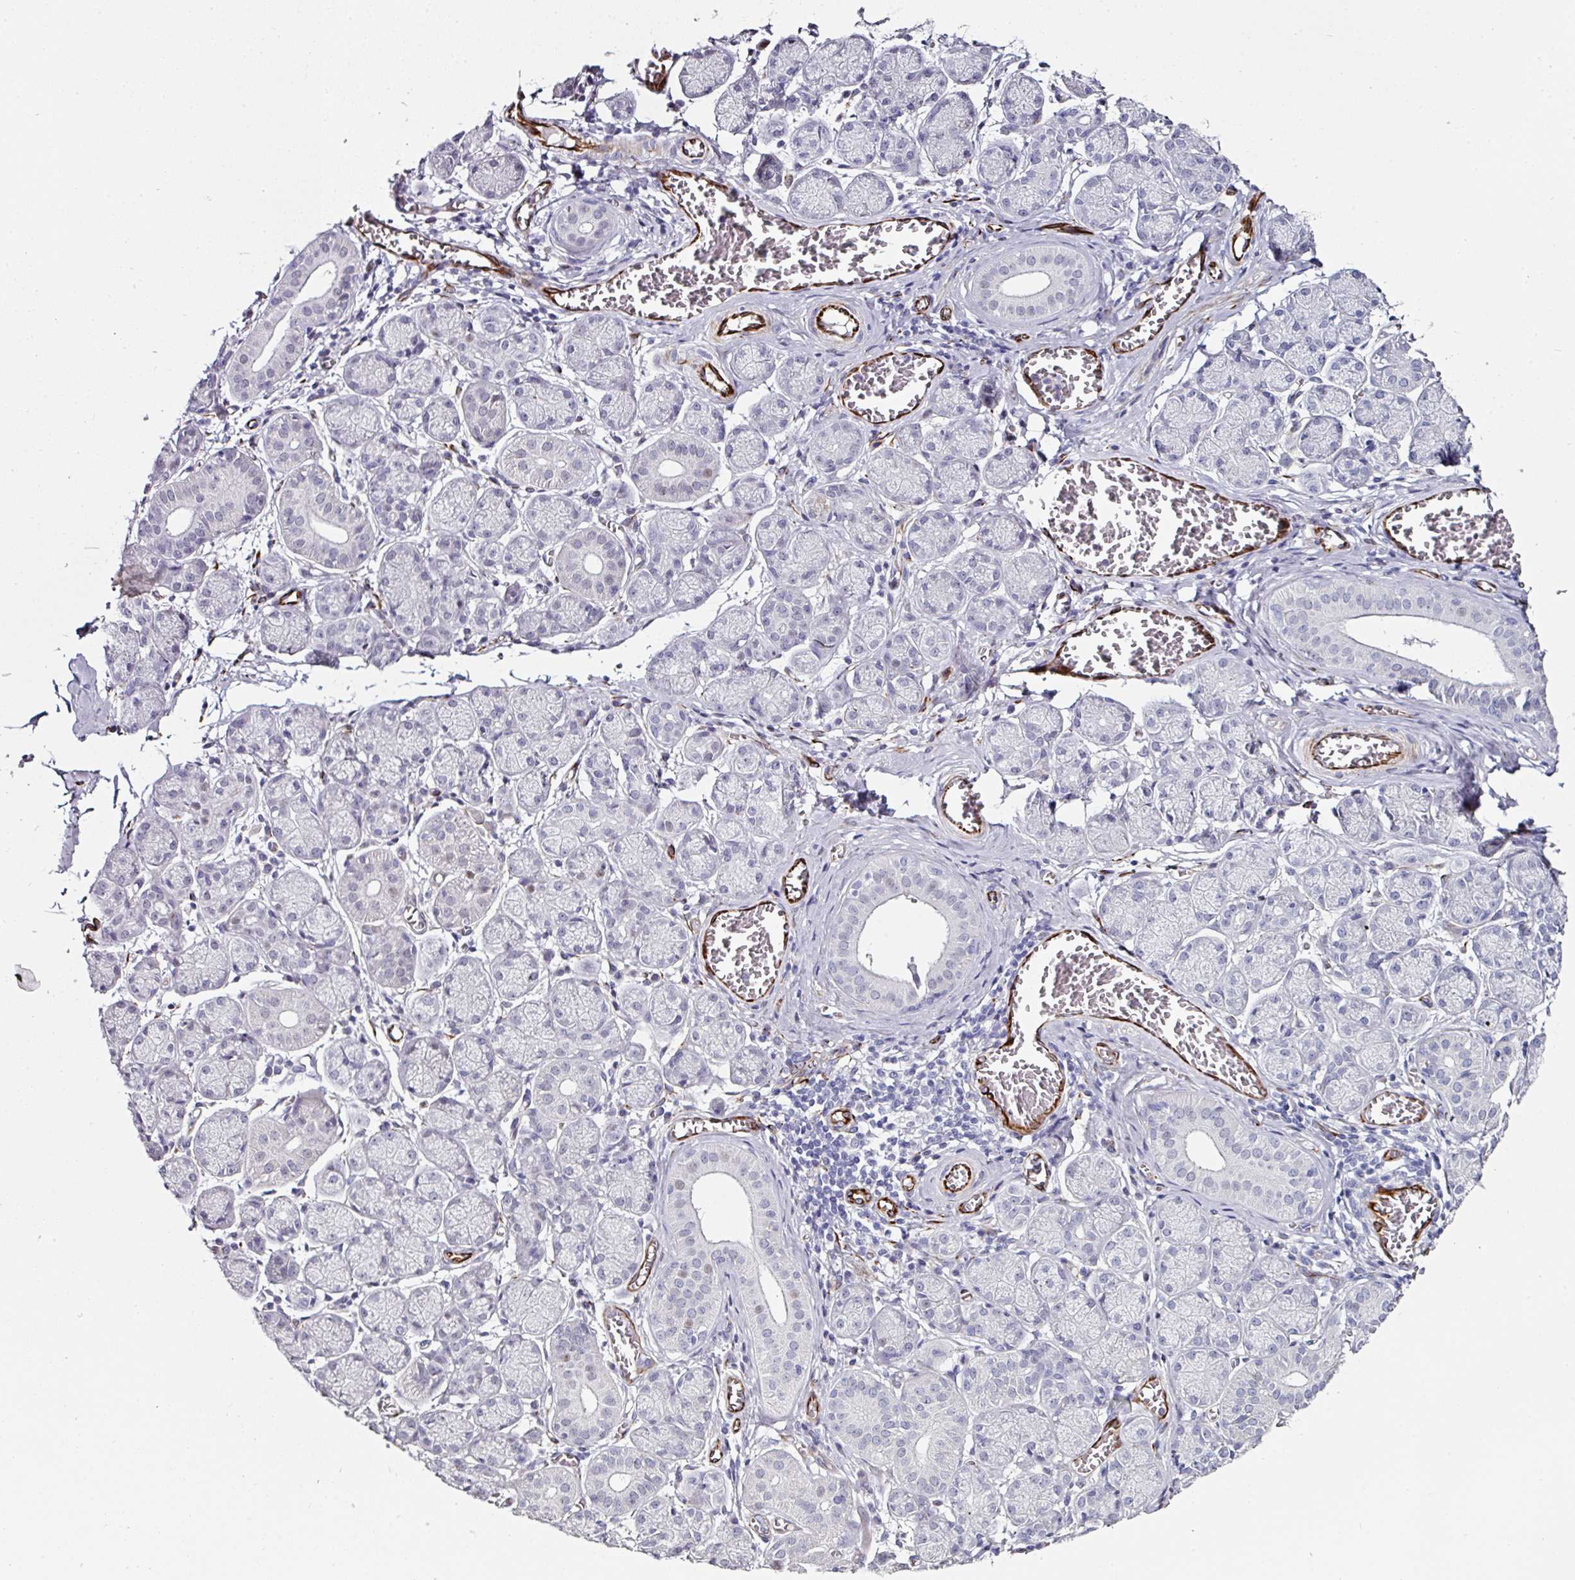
{"staining": {"intensity": "negative", "quantity": "none", "location": "none"}, "tissue": "salivary gland", "cell_type": "Glandular cells", "image_type": "normal", "snomed": [{"axis": "morphology", "description": "Normal tissue, NOS"}, {"axis": "topography", "description": "Salivary gland"}], "caption": "Immunohistochemistry (IHC) photomicrograph of benign salivary gland stained for a protein (brown), which reveals no positivity in glandular cells. (Immunohistochemistry (IHC), brightfield microscopy, high magnification).", "gene": "TMPRSS9", "patient": {"sex": "female", "age": 24}}